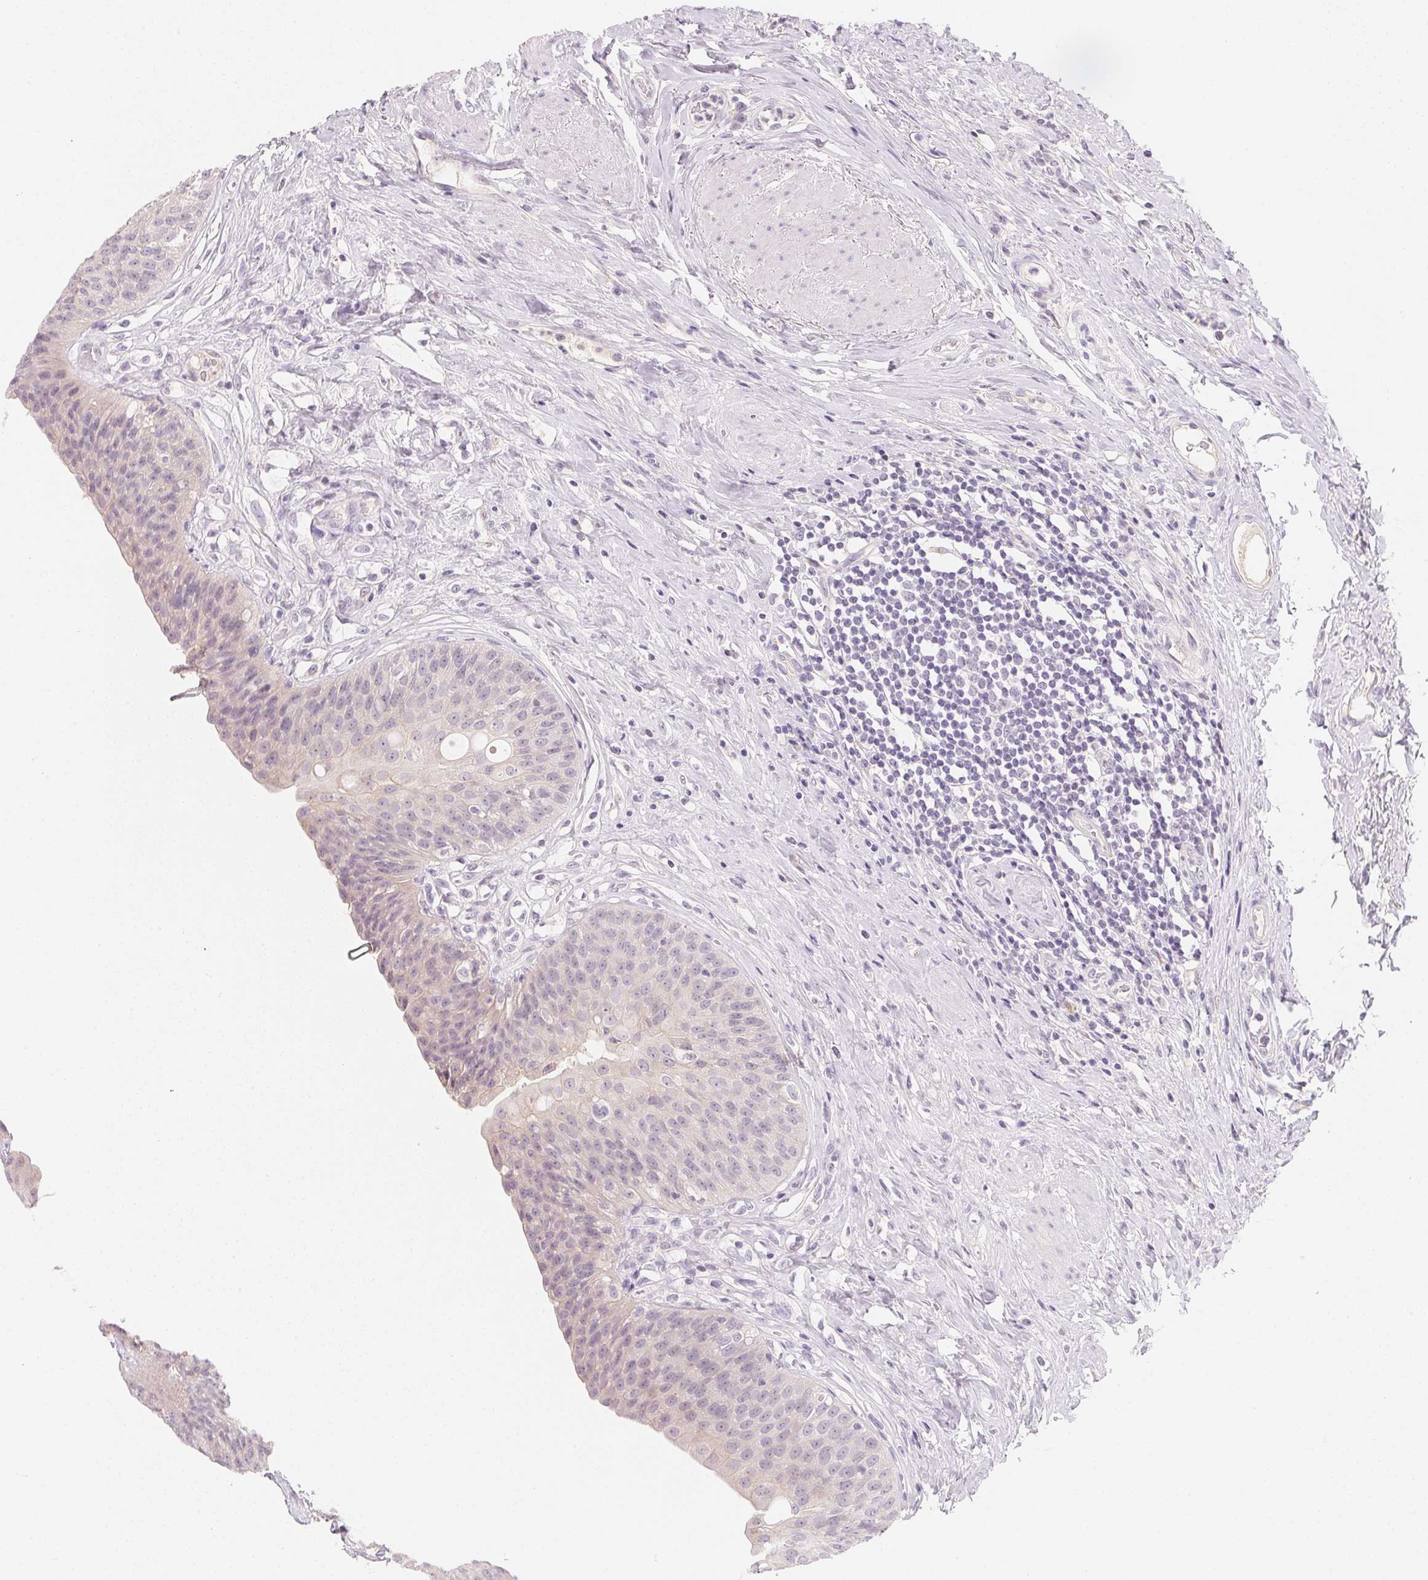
{"staining": {"intensity": "weak", "quantity": "<25%", "location": "cytoplasmic/membranous"}, "tissue": "urinary bladder", "cell_type": "Urothelial cells", "image_type": "normal", "snomed": [{"axis": "morphology", "description": "Normal tissue, NOS"}, {"axis": "topography", "description": "Urinary bladder"}], "caption": "This is an immunohistochemistry (IHC) micrograph of benign human urinary bladder. There is no staining in urothelial cells.", "gene": "MCOLN3", "patient": {"sex": "female", "age": 56}}